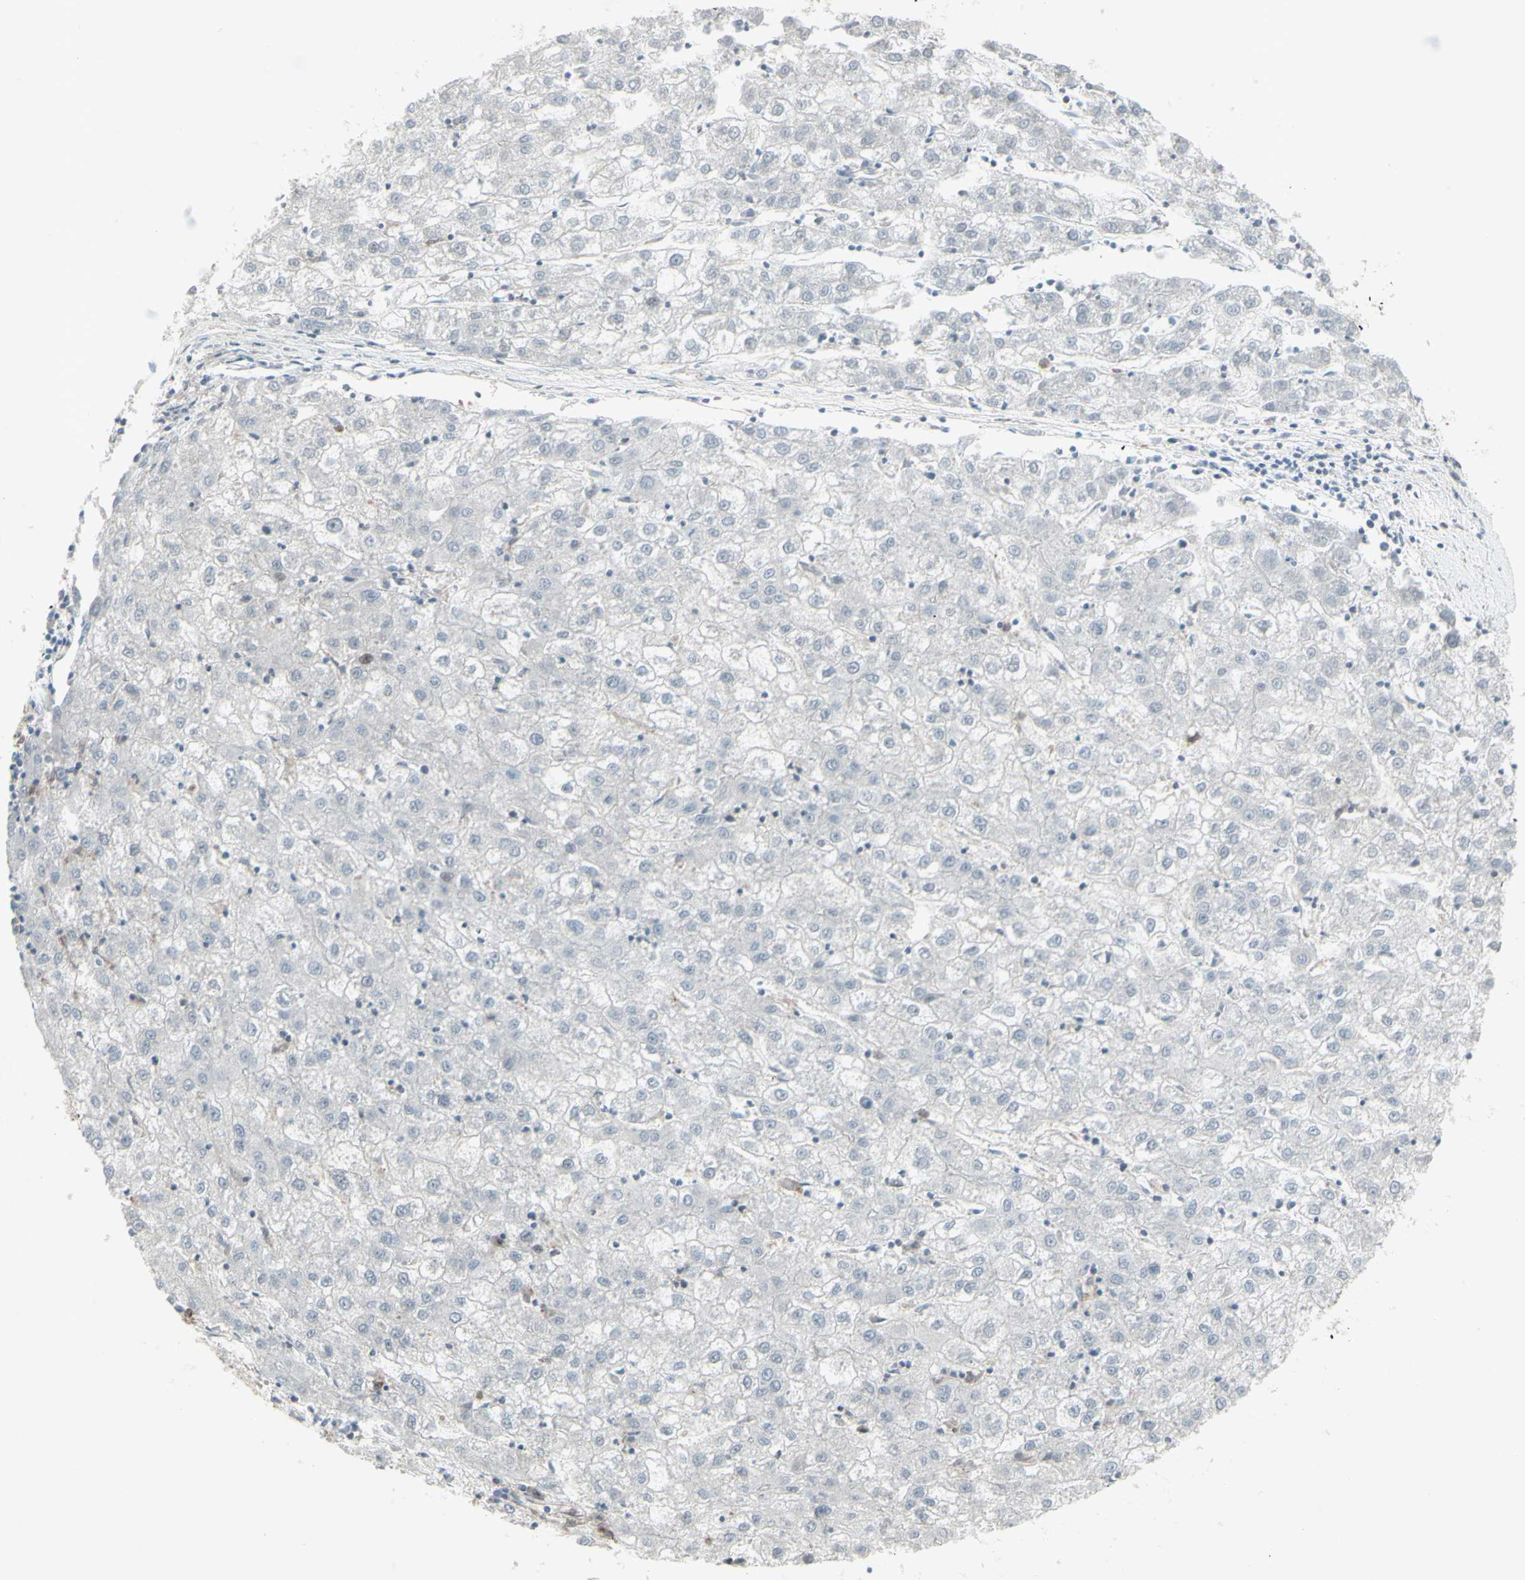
{"staining": {"intensity": "negative", "quantity": "none", "location": "none"}, "tissue": "liver cancer", "cell_type": "Tumor cells", "image_type": "cancer", "snomed": [{"axis": "morphology", "description": "Carcinoma, Hepatocellular, NOS"}, {"axis": "topography", "description": "Liver"}], "caption": "The image displays no staining of tumor cells in liver cancer (hepatocellular carcinoma). Nuclei are stained in blue.", "gene": "CD33", "patient": {"sex": "male", "age": 72}}